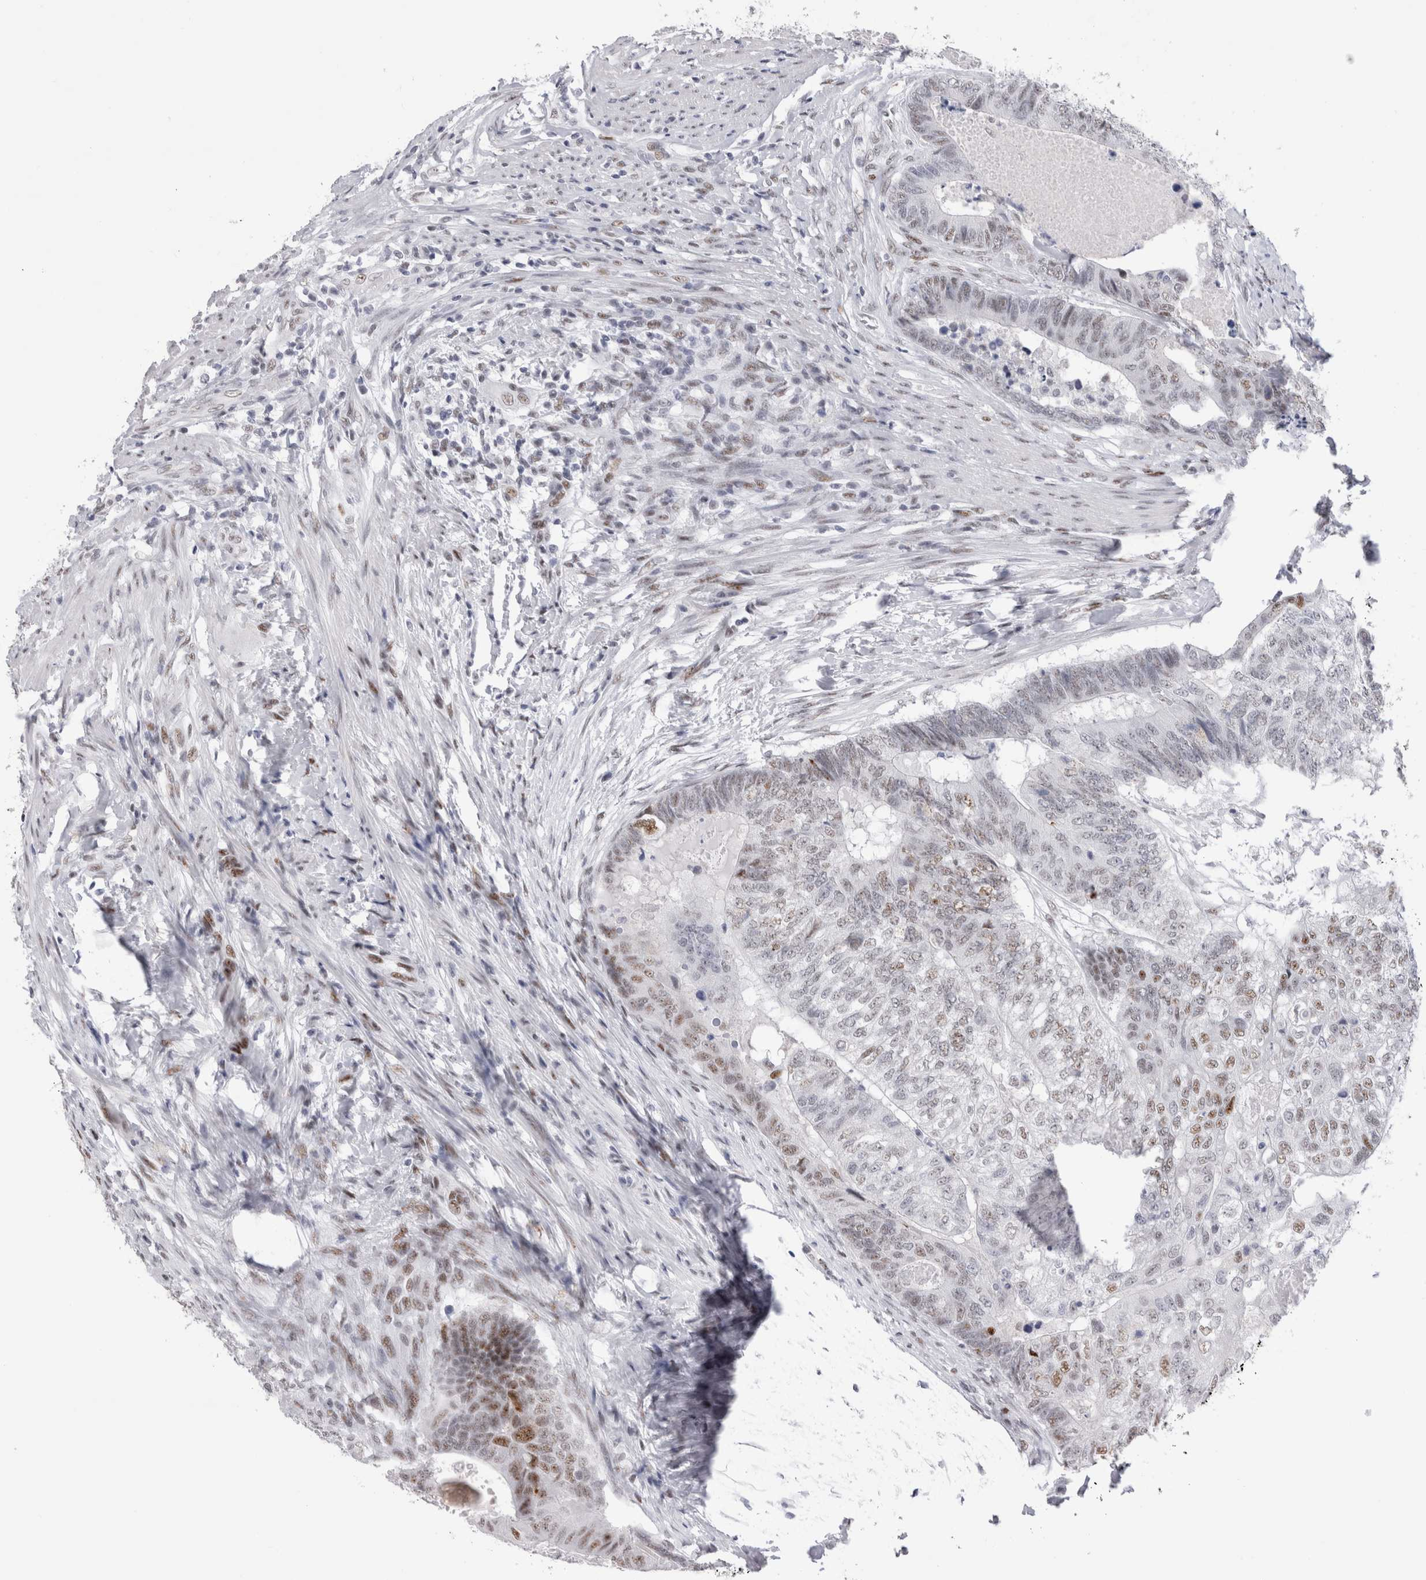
{"staining": {"intensity": "moderate", "quantity": "25%-75%", "location": "nuclear"}, "tissue": "colorectal cancer", "cell_type": "Tumor cells", "image_type": "cancer", "snomed": [{"axis": "morphology", "description": "Adenocarcinoma, NOS"}, {"axis": "topography", "description": "Colon"}], "caption": "DAB immunohistochemical staining of human adenocarcinoma (colorectal) shows moderate nuclear protein staining in about 25%-75% of tumor cells.", "gene": "RBM6", "patient": {"sex": "female", "age": 67}}